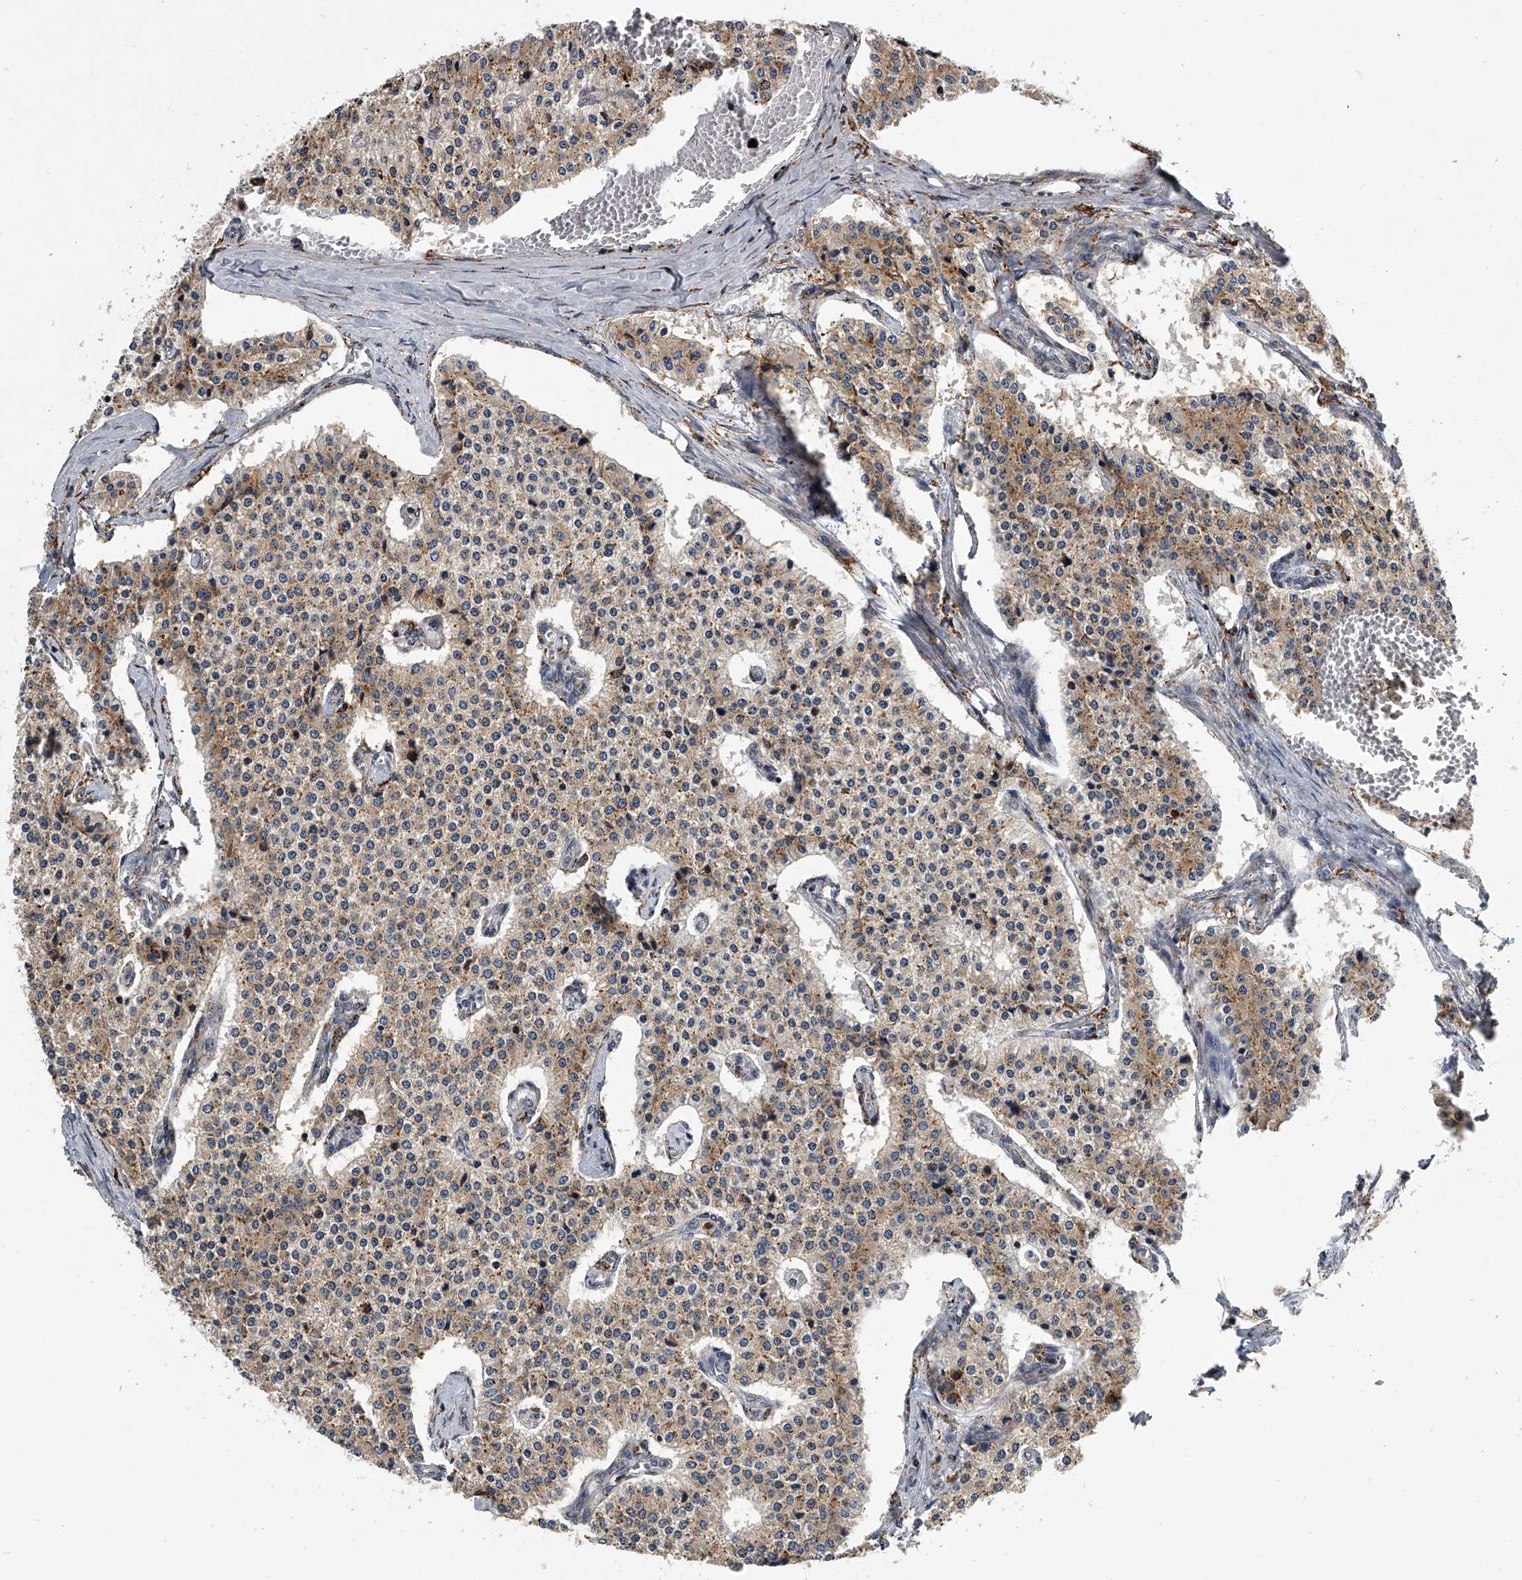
{"staining": {"intensity": "weak", "quantity": ">75%", "location": "cytoplasmic/membranous"}, "tissue": "carcinoid", "cell_type": "Tumor cells", "image_type": "cancer", "snomed": [{"axis": "morphology", "description": "Carcinoid, malignant, NOS"}, {"axis": "topography", "description": "Colon"}], "caption": "Carcinoid tissue reveals weak cytoplasmic/membranous positivity in approximately >75% of tumor cells, visualized by immunohistochemistry. Using DAB (3,3'-diaminobenzidine) (brown) and hematoxylin (blue) stains, captured at high magnification using brightfield microscopy.", "gene": "TMEM63C", "patient": {"sex": "female", "age": 52}}